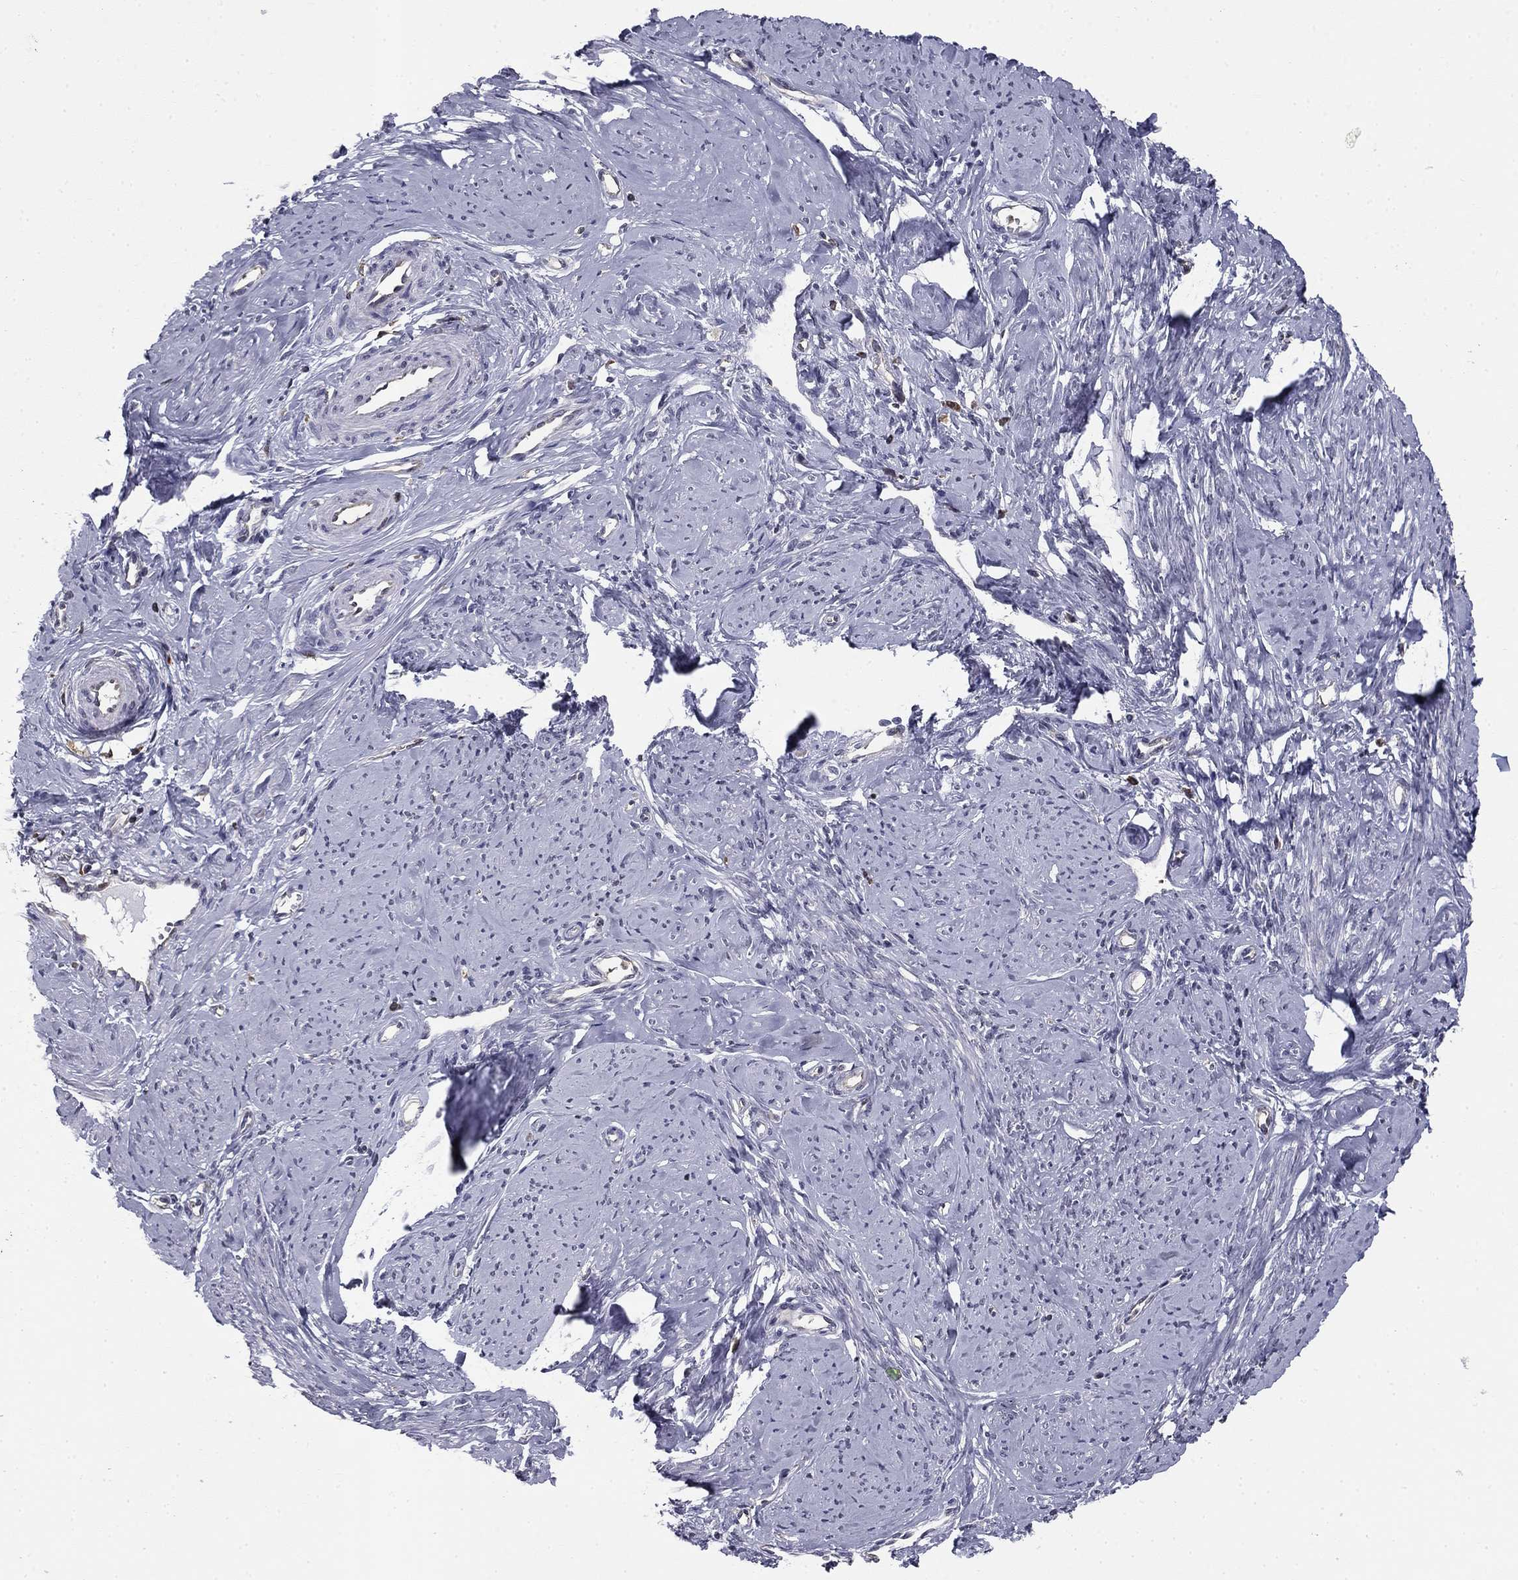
{"staining": {"intensity": "negative", "quantity": "none", "location": "none"}, "tissue": "smooth muscle", "cell_type": "Smooth muscle cells", "image_type": "normal", "snomed": [{"axis": "morphology", "description": "Normal tissue, NOS"}, {"axis": "topography", "description": "Smooth muscle"}], "caption": "Smooth muscle cells are negative for protein expression in unremarkable human smooth muscle. (DAB (3,3'-diaminobenzidine) IHC, high magnification).", "gene": "PLCB2", "patient": {"sex": "female", "age": 48}}